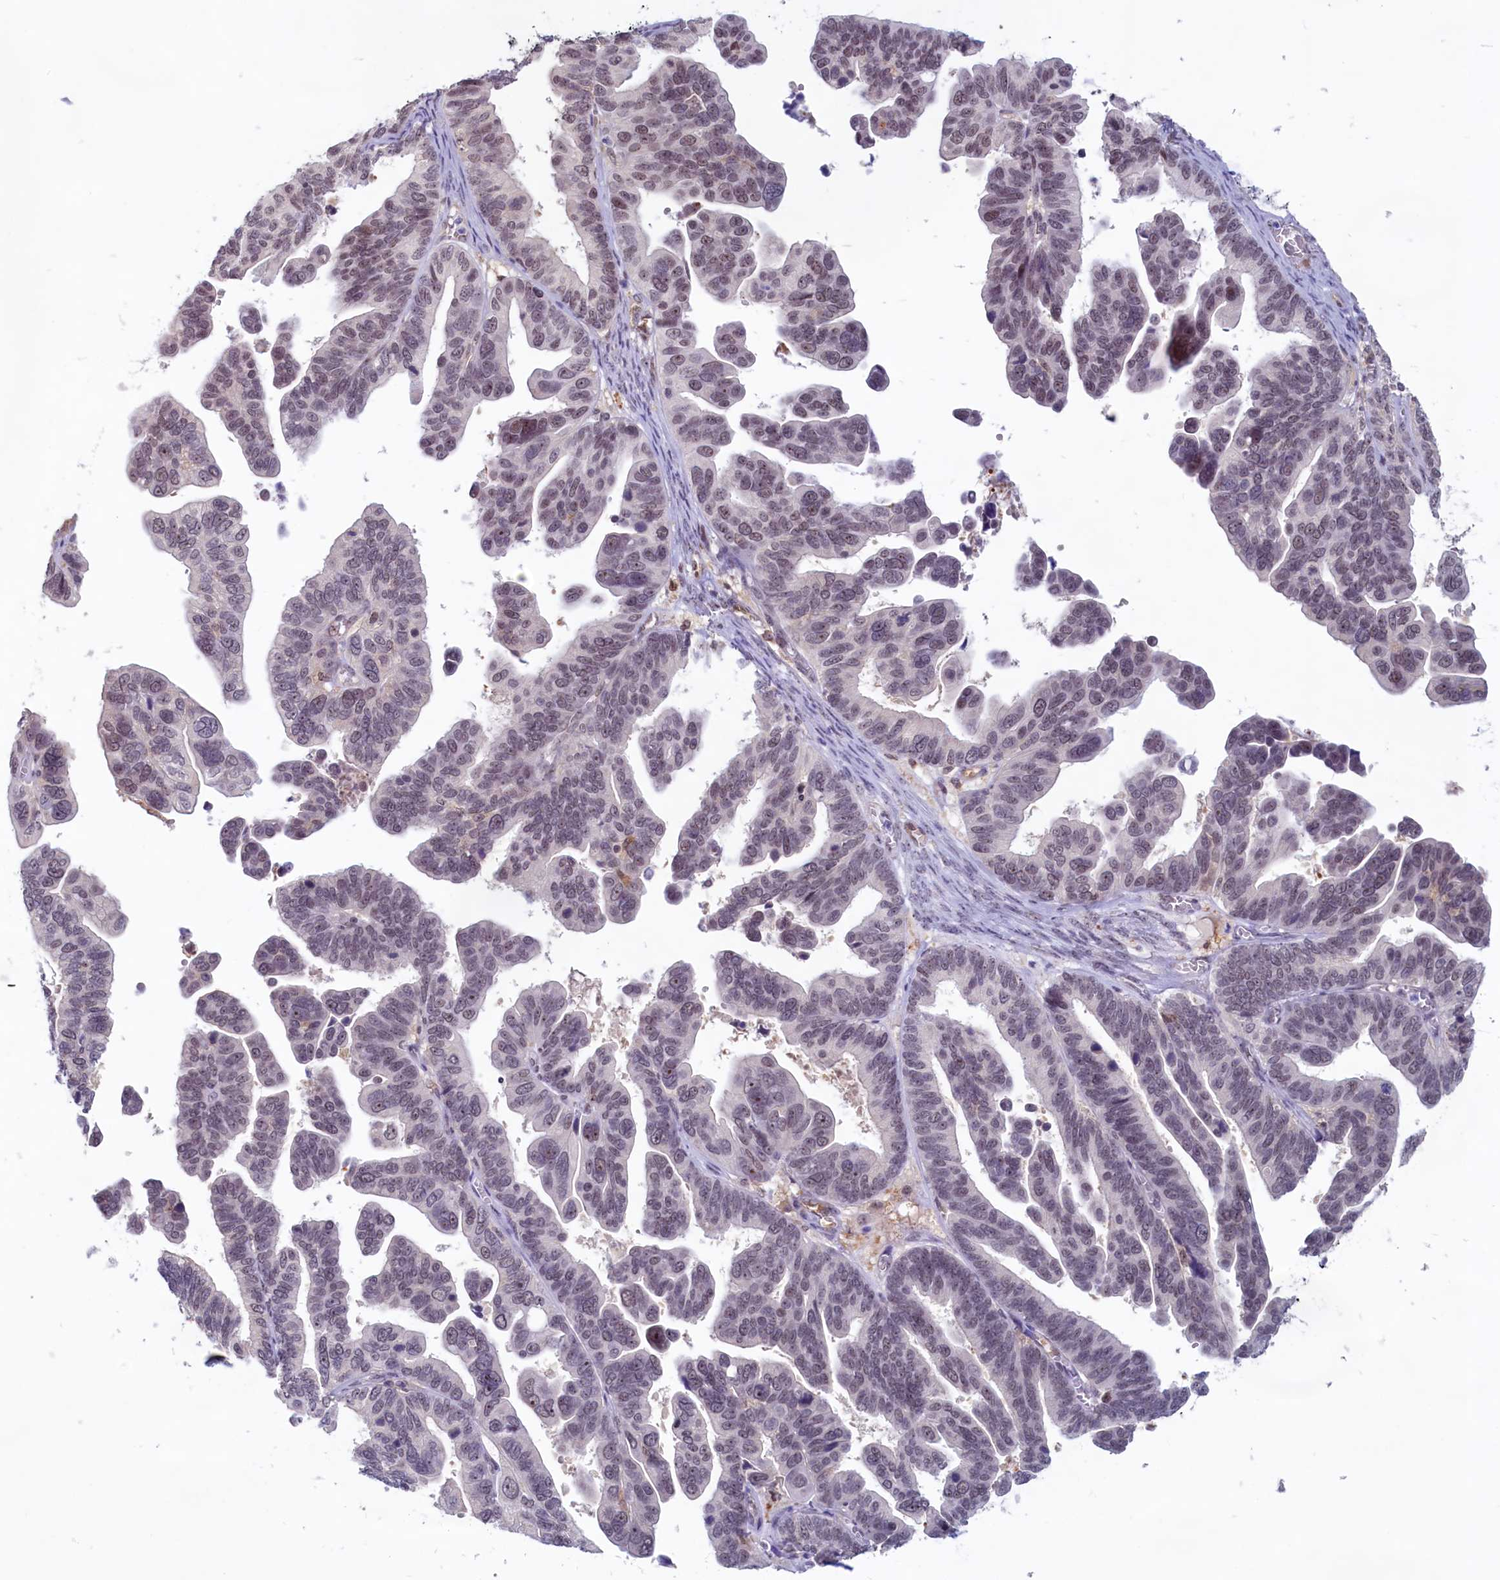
{"staining": {"intensity": "moderate", "quantity": "25%-75%", "location": "nuclear"}, "tissue": "ovarian cancer", "cell_type": "Tumor cells", "image_type": "cancer", "snomed": [{"axis": "morphology", "description": "Cystadenocarcinoma, serous, NOS"}, {"axis": "topography", "description": "Ovary"}], "caption": "IHC (DAB (3,3'-diaminobenzidine)) staining of human ovarian cancer displays moderate nuclear protein expression in approximately 25%-75% of tumor cells.", "gene": "C1D", "patient": {"sex": "female", "age": 56}}